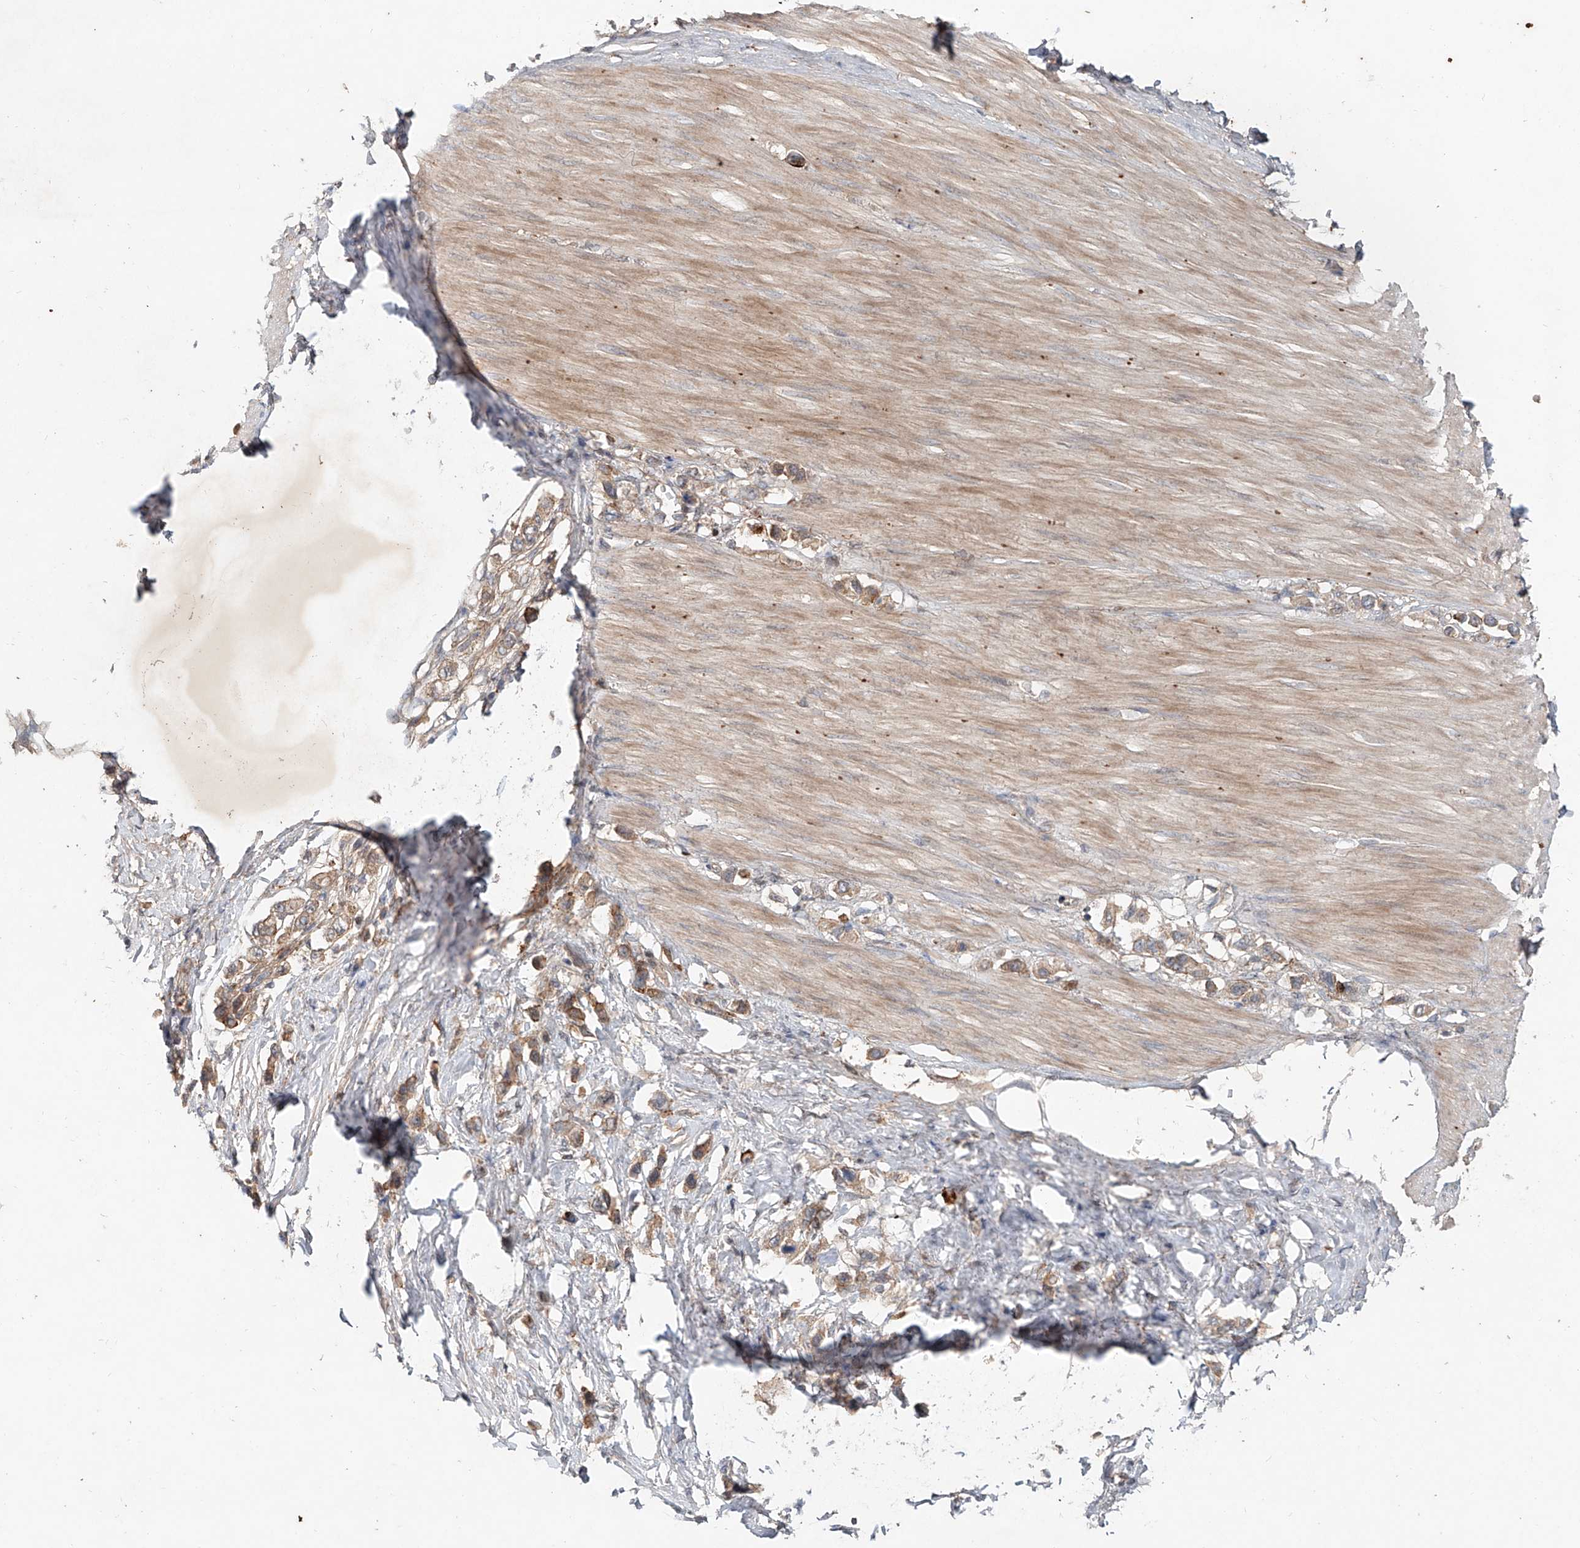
{"staining": {"intensity": "moderate", "quantity": ">75%", "location": "cytoplasmic/membranous"}, "tissue": "stomach cancer", "cell_type": "Tumor cells", "image_type": "cancer", "snomed": [{"axis": "morphology", "description": "Adenocarcinoma, NOS"}, {"axis": "topography", "description": "Stomach"}], "caption": "Tumor cells demonstrate moderate cytoplasmic/membranous expression in approximately >75% of cells in stomach cancer (adenocarcinoma). The staining was performed using DAB (3,3'-diaminobenzidine), with brown indicating positive protein expression. Nuclei are stained blue with hematoxylin.", "gene": "IER5", "patient": {"sex": "female", "age": 65}}